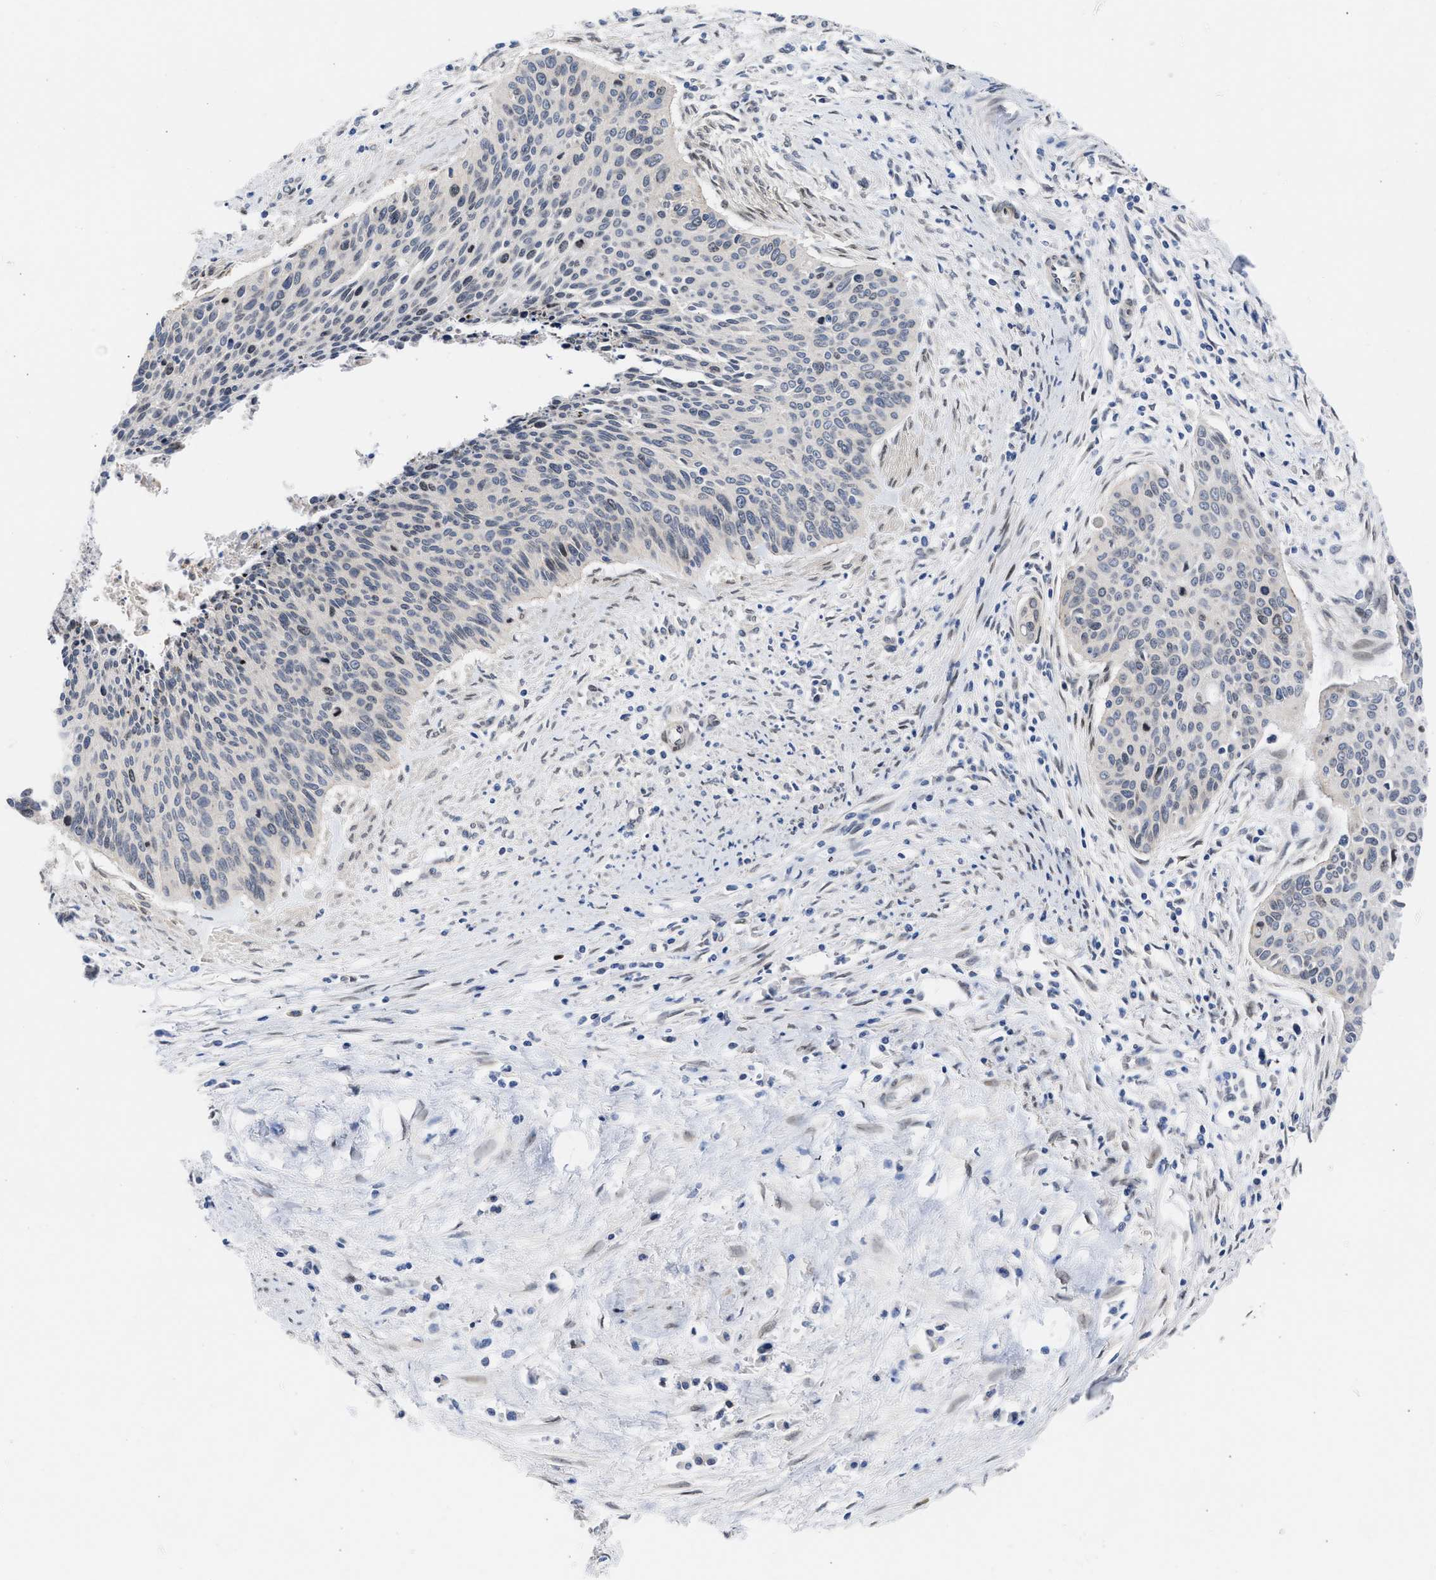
{"staining": {"intensity": "weak", "quantity": "<25%", "location": "nuclear"}, "tissue": "cervical cancer", "cell_type": "Tumor cells", "image_type": "cancer", "snomed": [{"axis": "morphology", "description": "Squamous cell carcinoma, NOS"}, {"axis": "topography", "description": "Cervix"}], "caption": "Immunohistochemistry of cervical cancer displays no expression in tumor cells. (DAB IHC with hematoxylin counter stain).", "gene": "NUP35", "patient": {"sex": "female", "age": 55}}